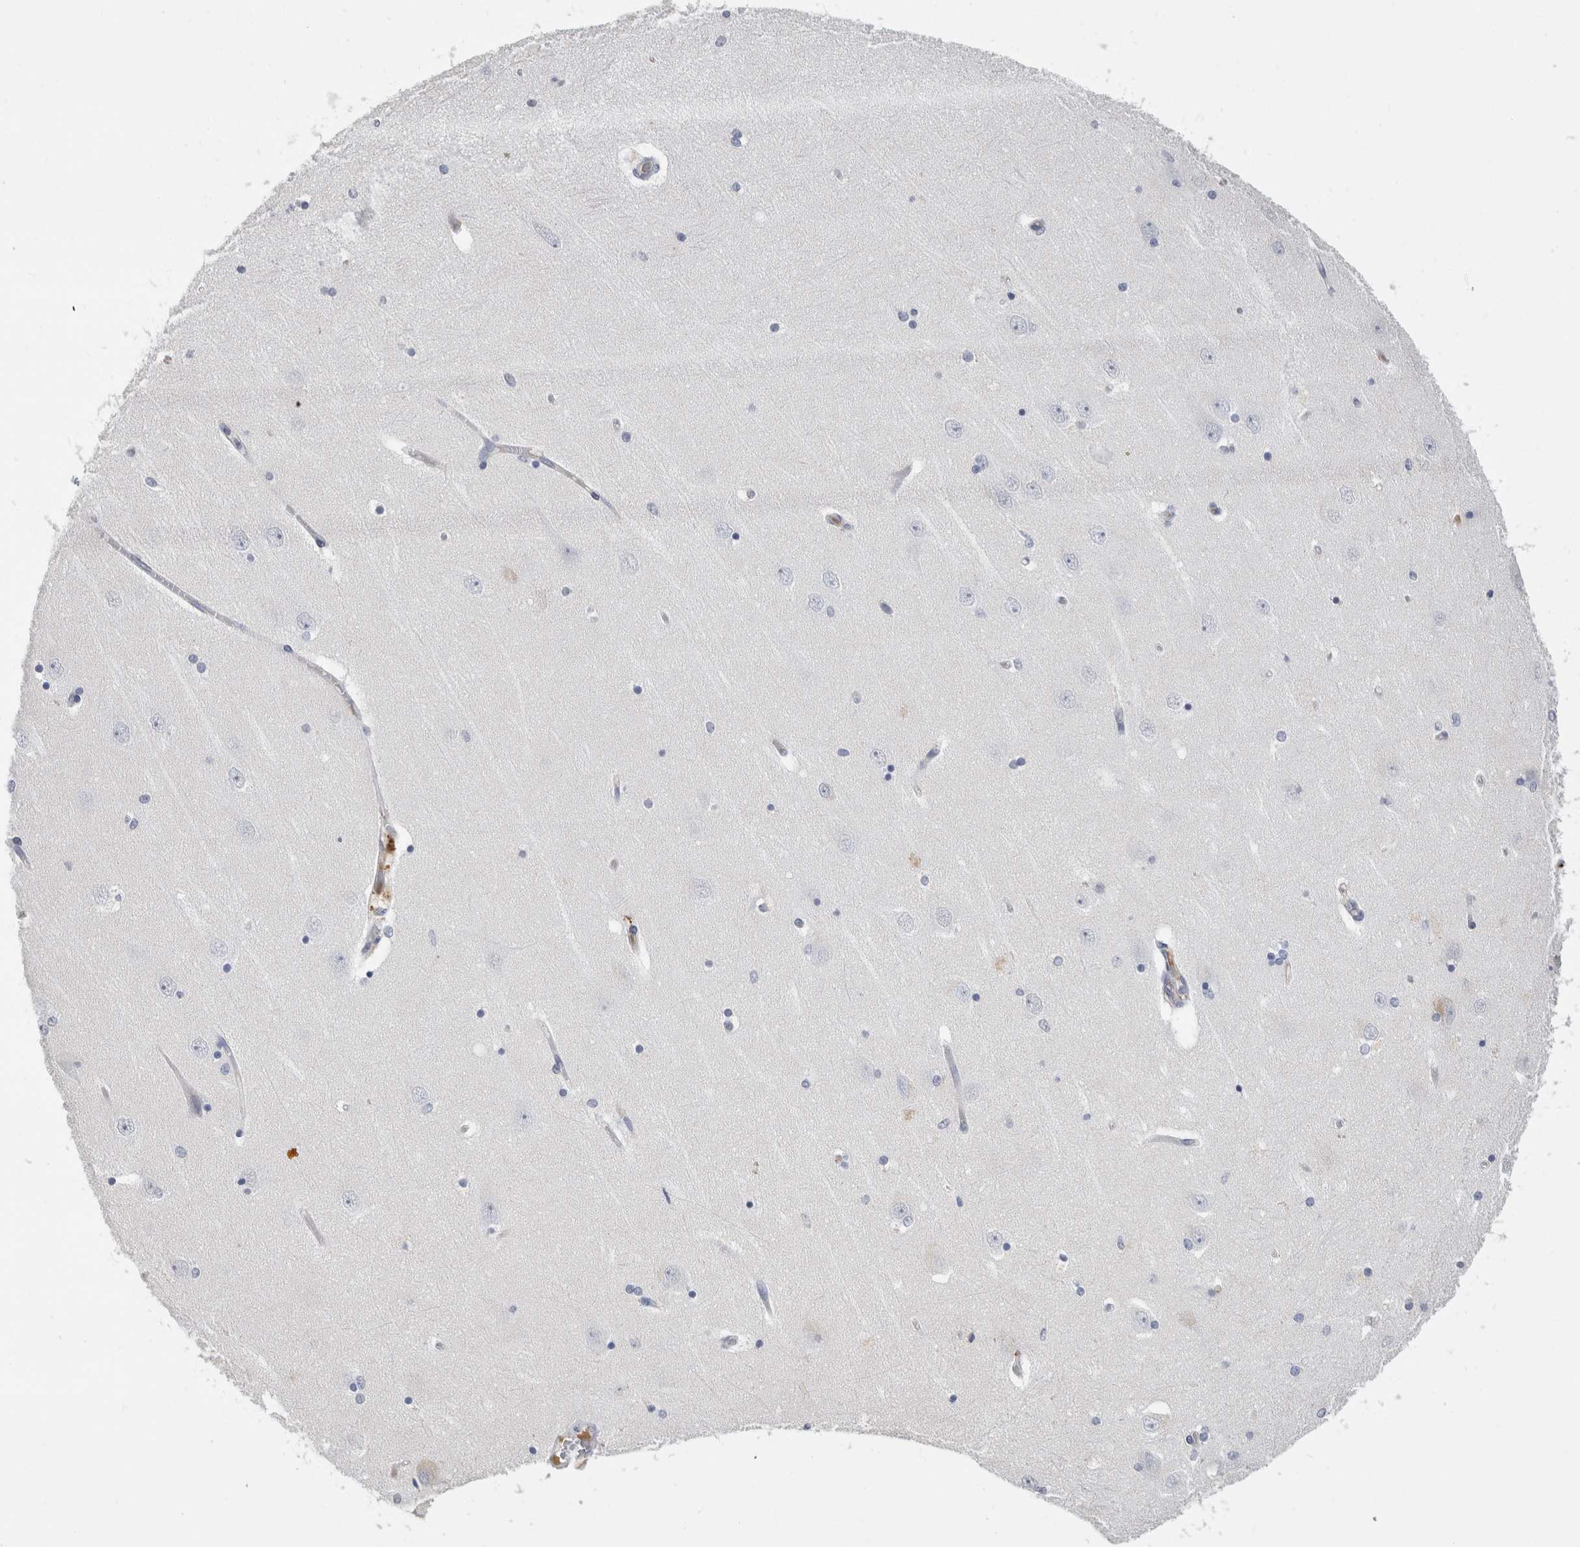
{"staining": {"intensity": "negative", "quantity": "none", "location": "none"}, "tissue": "hippocampus", "cell_type": "Glial cells", "image_type": "normal", "snomed": [{"axis": "morphology", "description": "Normal tissue, NOS"}, {"axis": "topography", "description": "Hippocampus"}], "caption": "DAB (3,3'-diaminobenzidine) immunohistochemical staining of normal human hippocampus shows no significant expression in glial cells.", "gene": "SCGB1A1", "patient": {"sex": "female", "age": 54}}